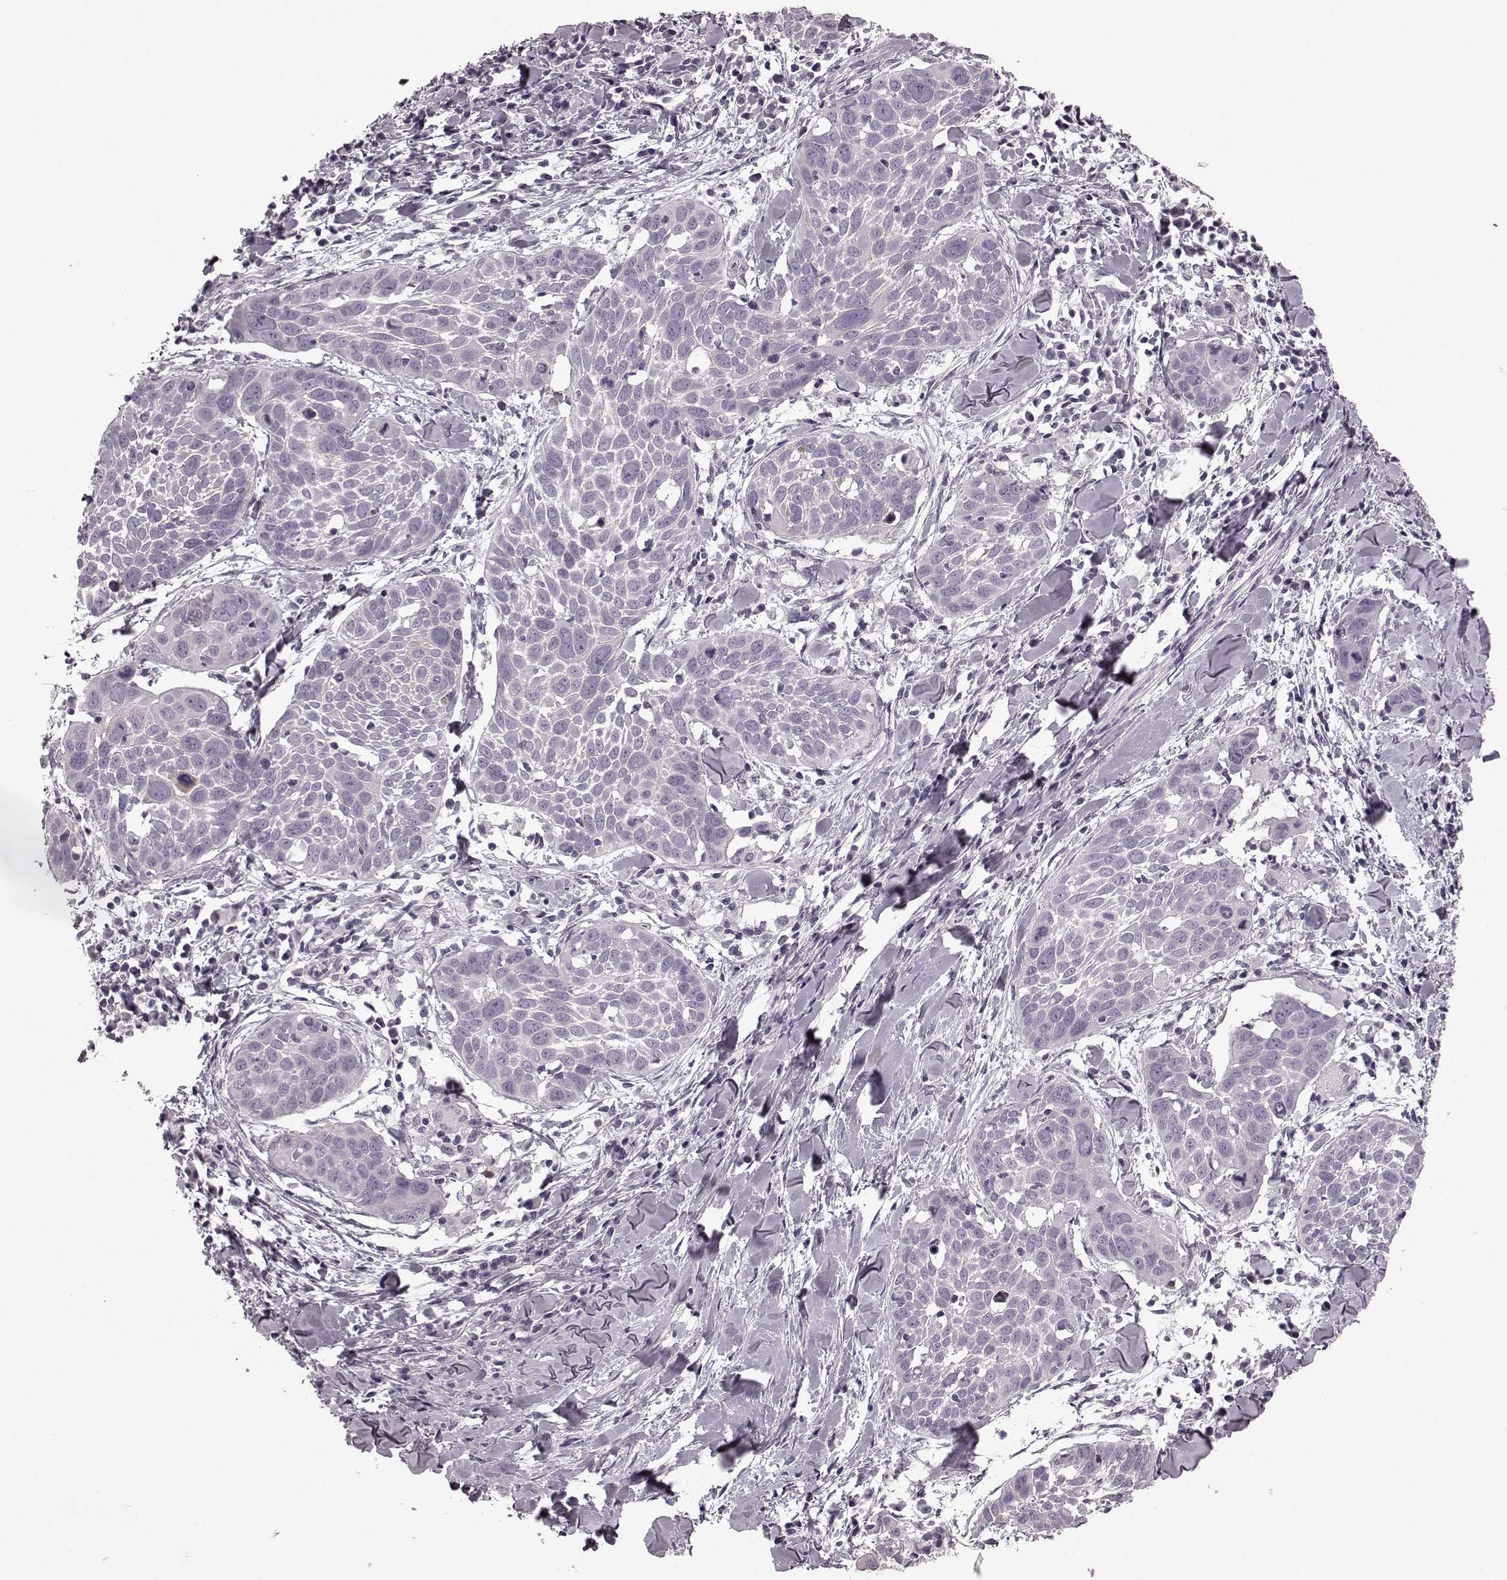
{"staining": {"intensity": "negative", "quantity": "none", "location": "none"}, "tissue": "lung cancer", "cell_type": "Tumor cells", "image_type": "cancer", "snomed": [{"axis": "morphology", "description": "Squamous cell carcinoma, NOS"}, {"axis": "topography", "description": "Lung"}], "caption": "Squamous cell carcinoma (lung) was stained to show a protein in brown. There is no significant staining in tumor cells. (Brightfield microscopy of DAB immunohistochemistry at high magnification).", "gene": "CST7", "patient": {"sex": "male", "age": 57}}